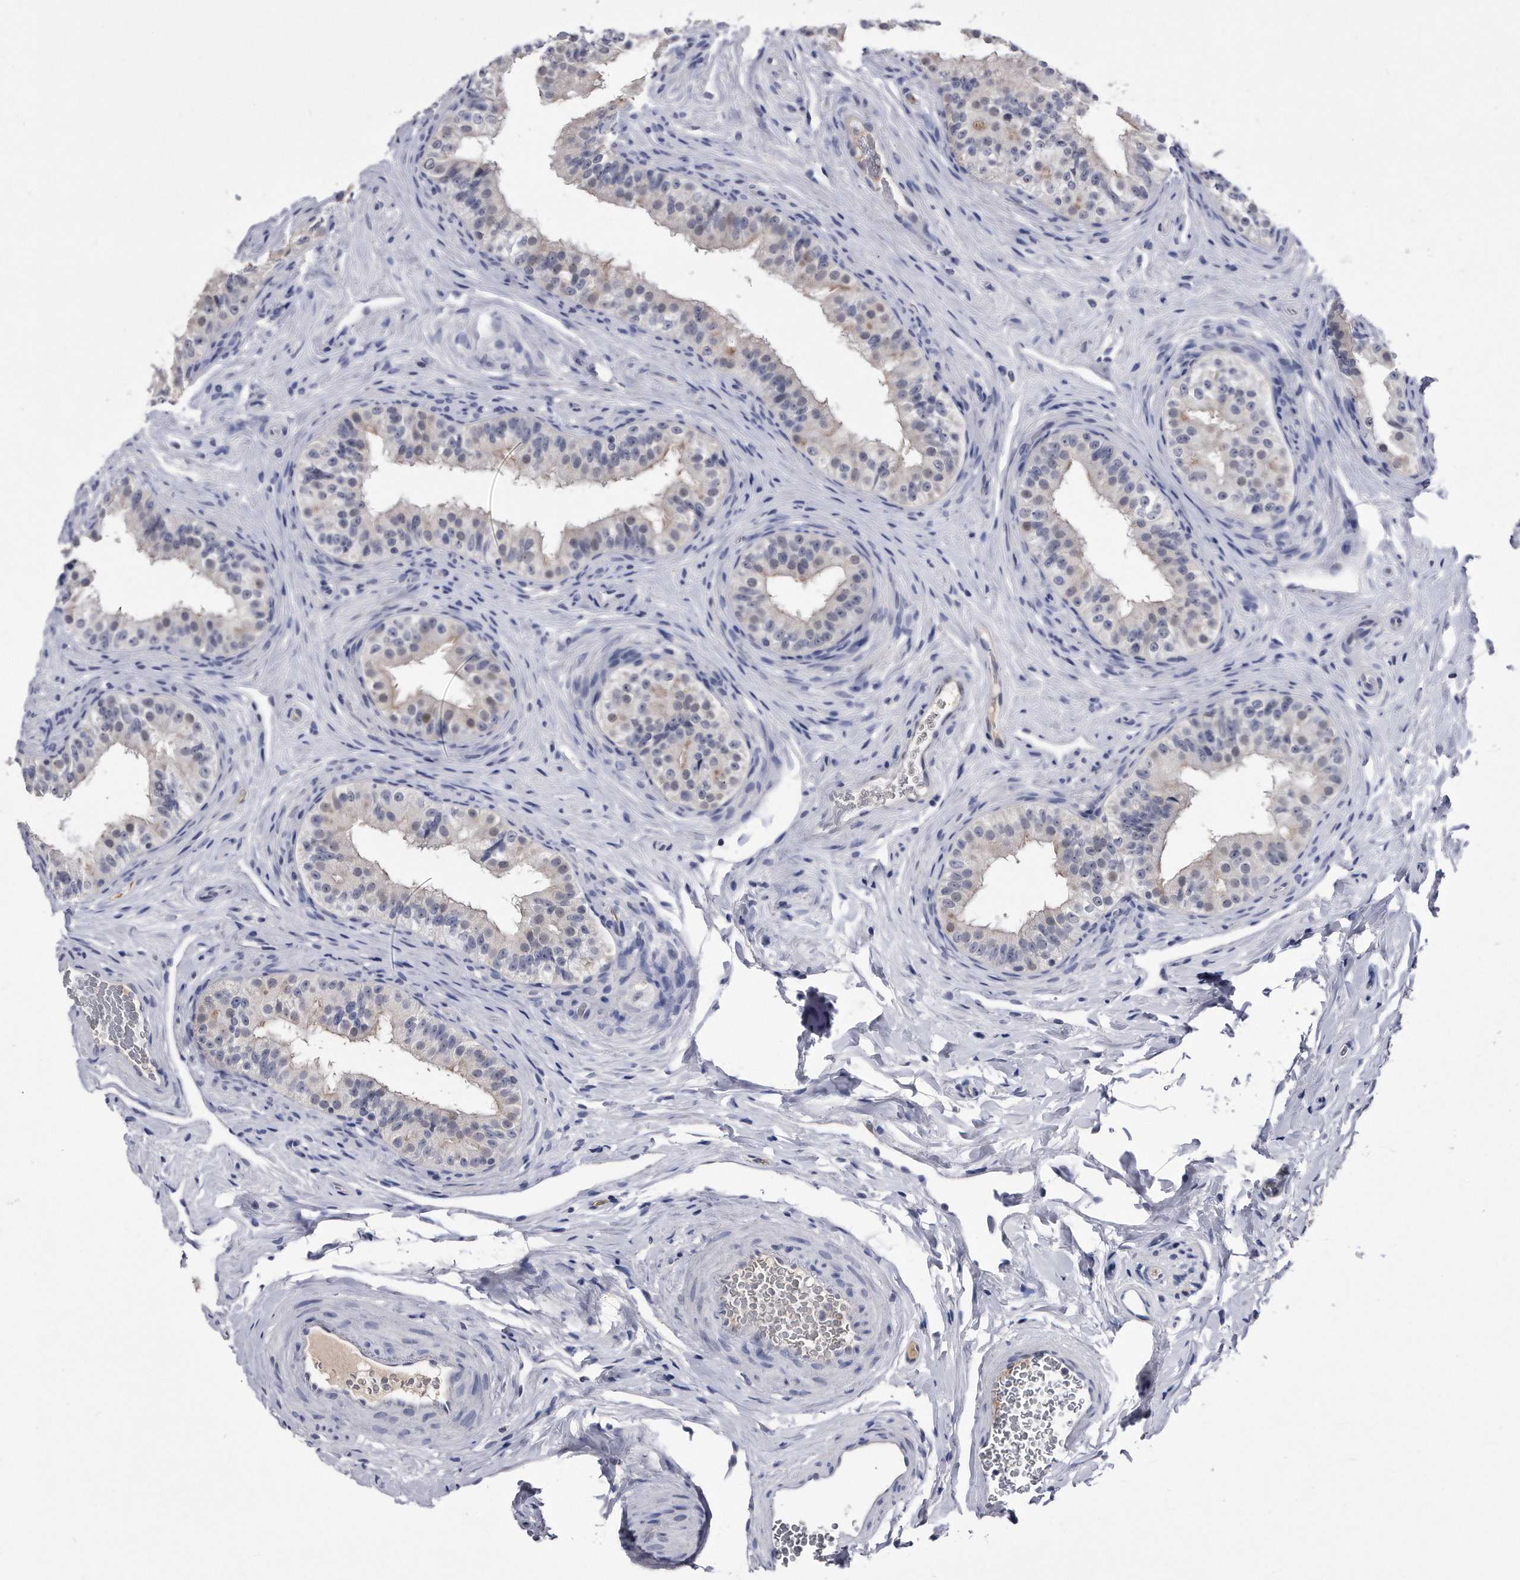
{"staining": {"intensity": "negative", "quantity": "none", "location": "none"}, "tissue": "epididymis", "cell_type": "Glandular cells", "image_type": "normal", "snomed": [{"axis": "morphology", "description": "Normal tissue, NOS"}, {"axis": "topography", "description": "Epididymis"}], "caption": "A high-resolution image shows immunohistochemistry staining of unremarkable epididymis, which shows no significant staining in glandular cells.", "gene": "KCTD8", "patient": {"sex": "male", "age": 49}}